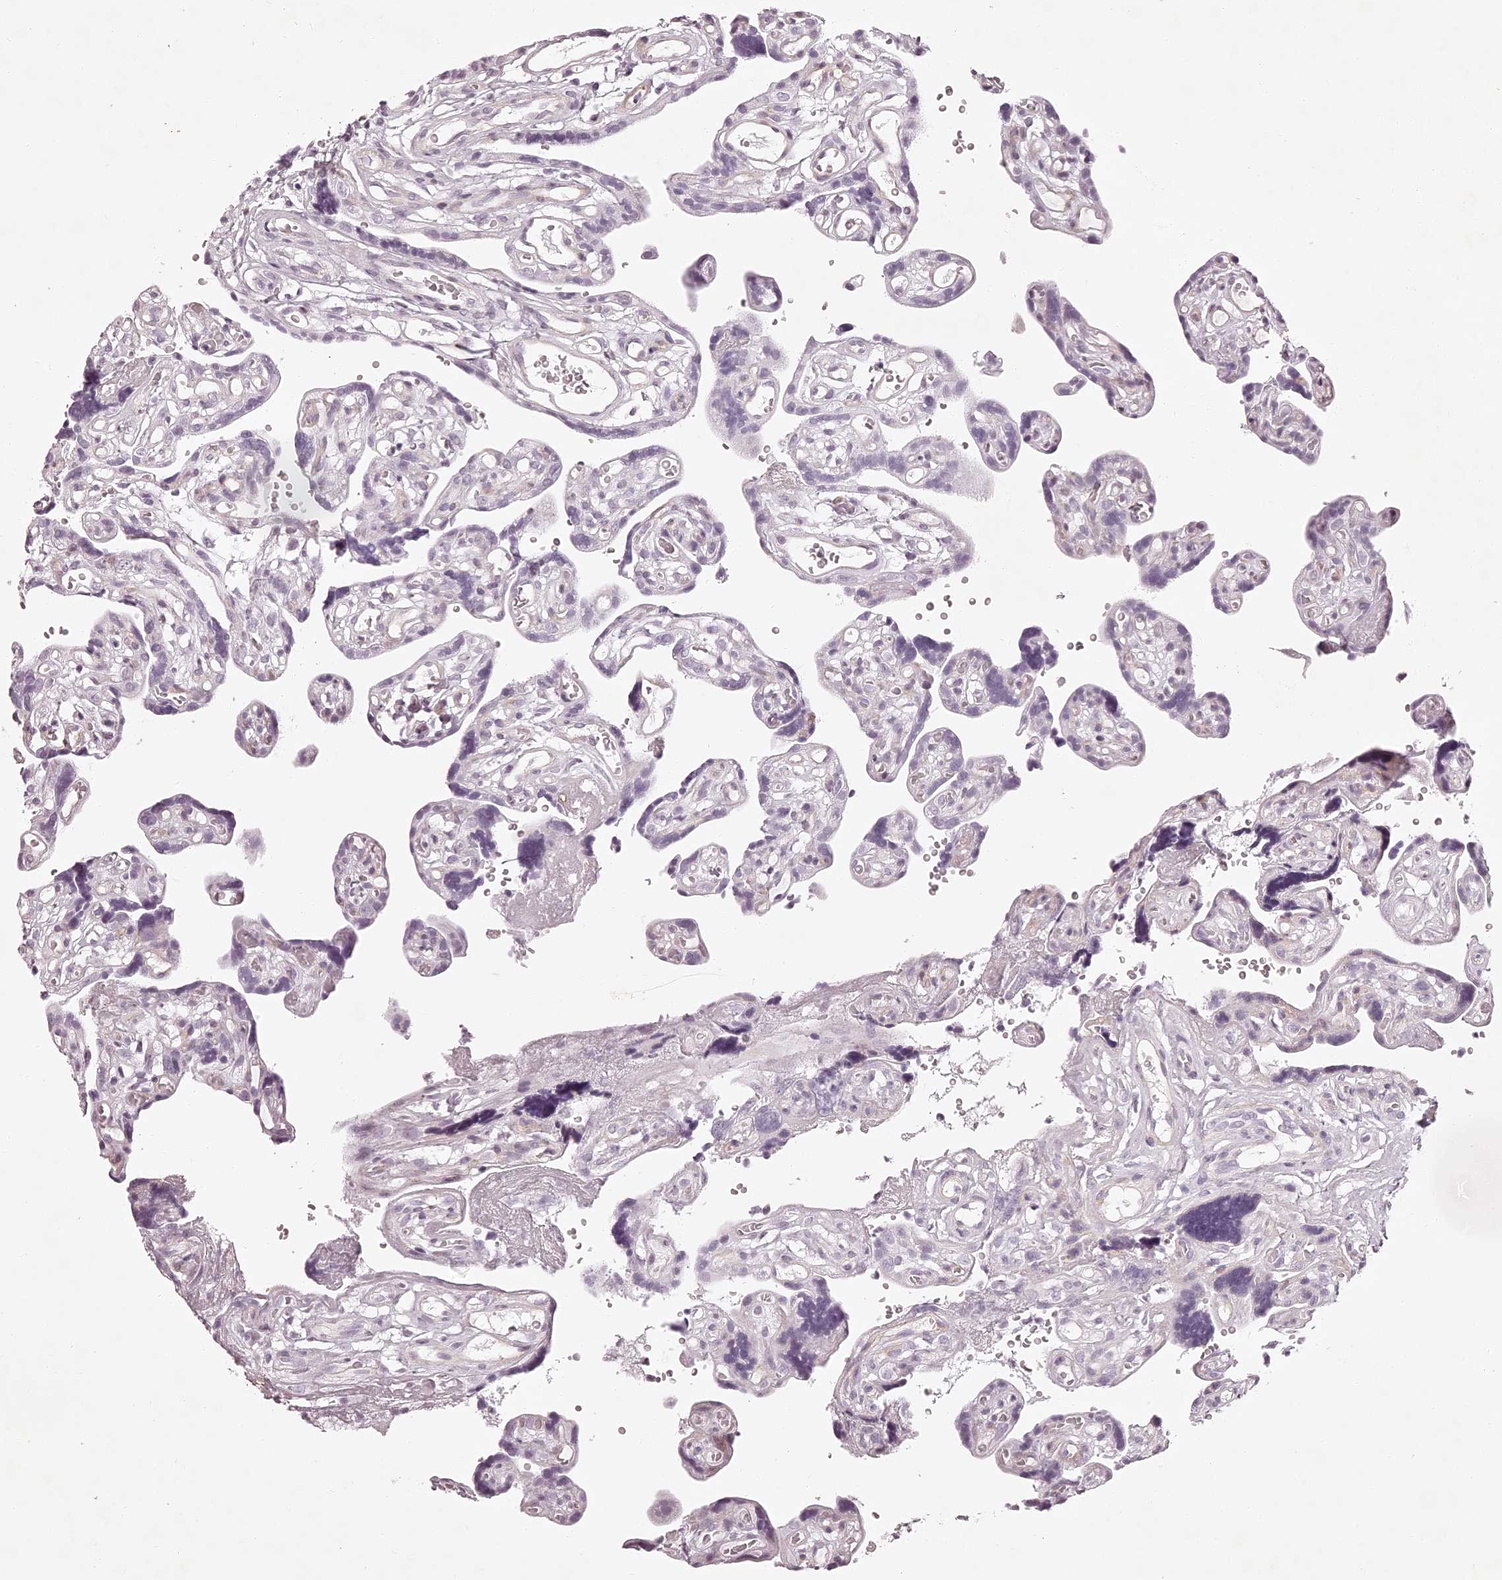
{"staining": {"intensity": "negative", "quantity": "none", "location": "none"}, "tissue": "placenta", "cell_type": "Decidual cells", "image_type": "normal", "snomed": [{"axis": "morphology", "description": "Normal tissue, NOS"}, {"axis": "topography", "description": "Placenta"}], "caption": "Decidual cells show no significant positivity in normal placenta.", "gene": "ELAPOR1", "patient": {"sex": "female", "age": 30}}